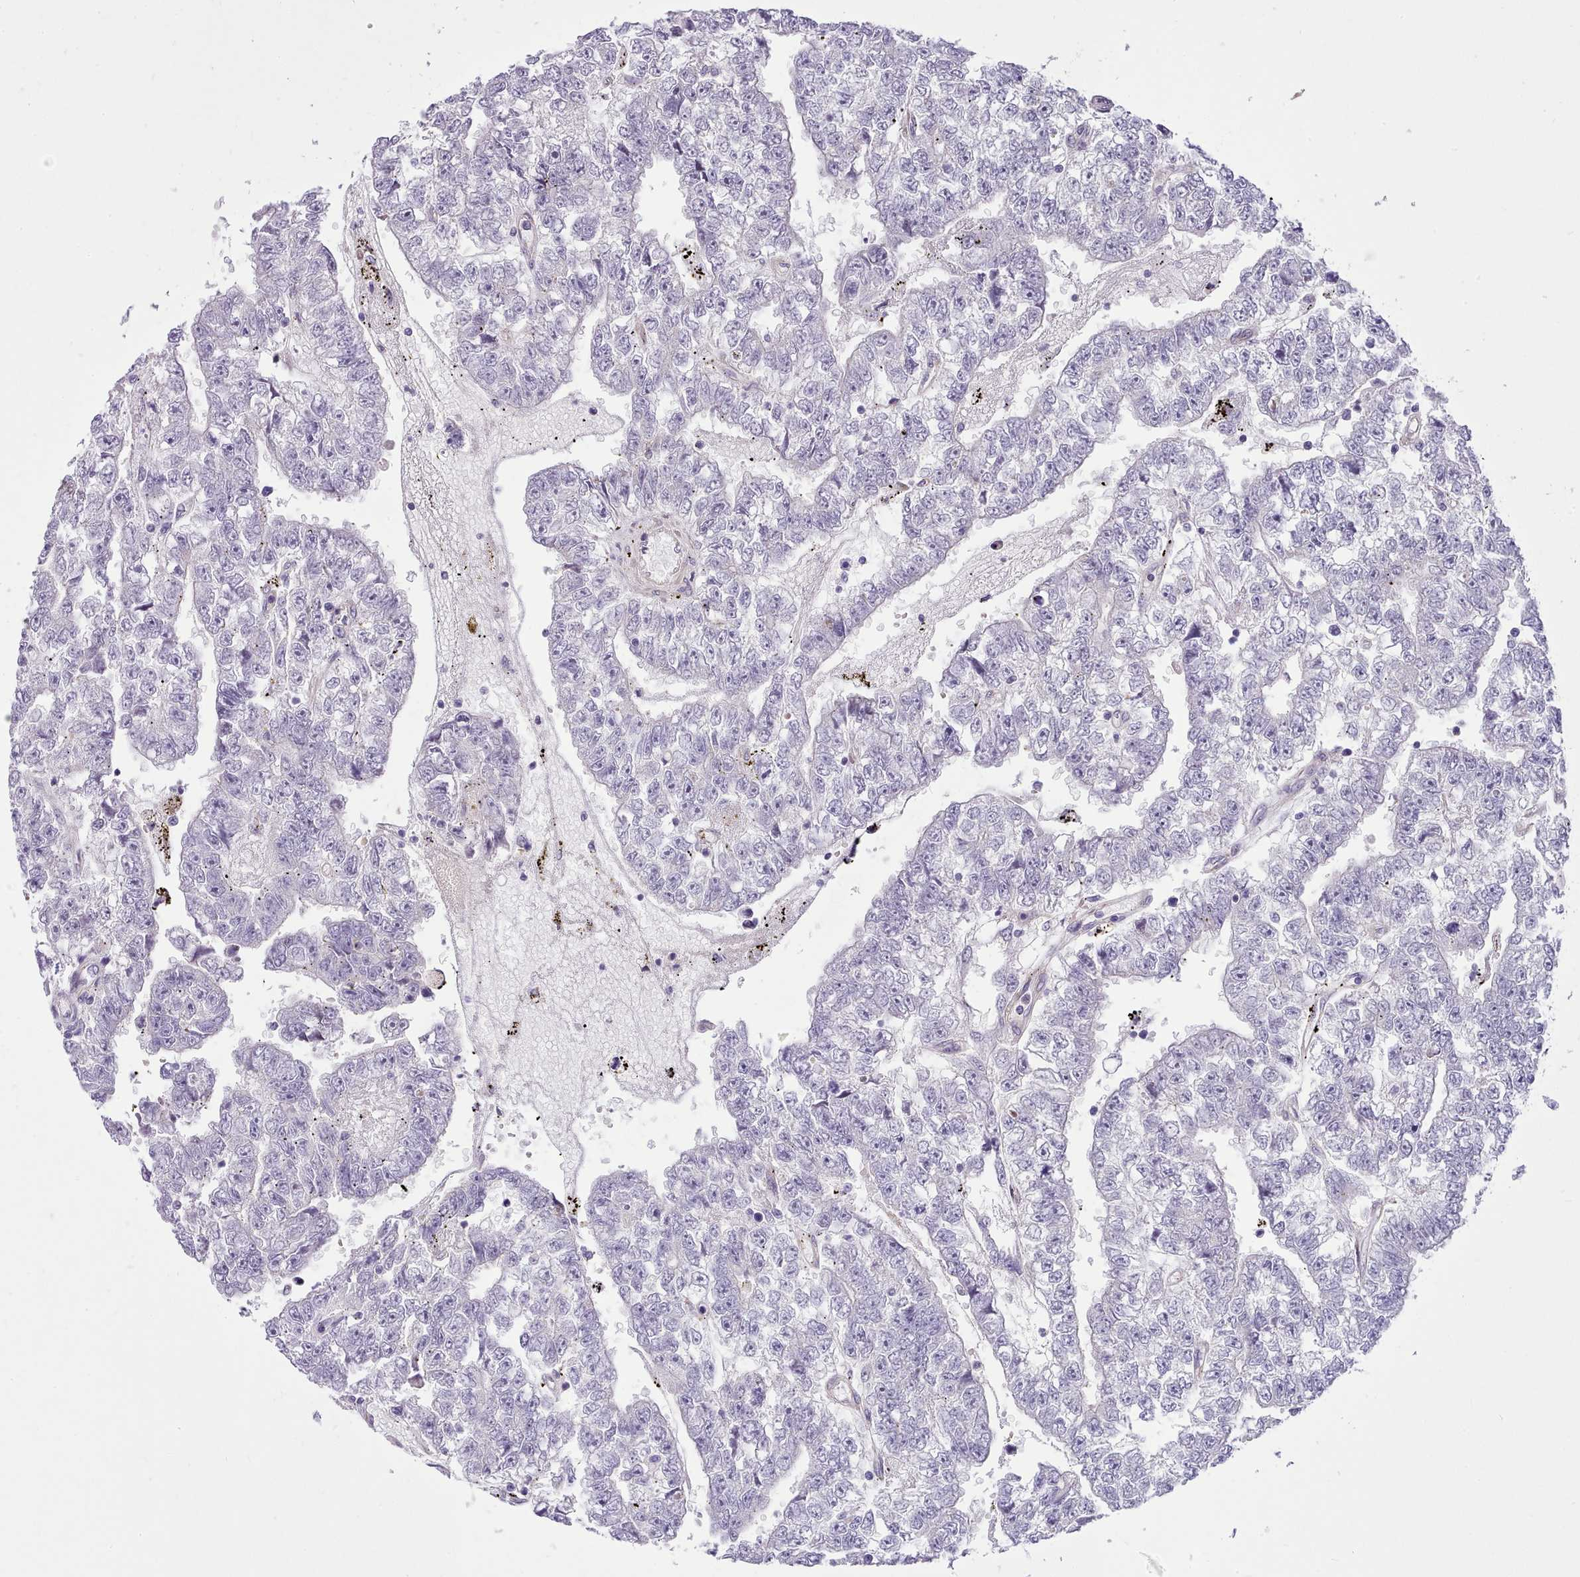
{"staining": {"intensity": "negative", "quantity": "none", "location": "none"}, "tissue": "testis cancer", "cell_type": "Tumor cells", "image_type": "cancer", "snomed": [{"axis": "morphology", "description": "Carcinoma, Embryonal, NOS"}, {"axis": "topography", "description": "Testis"}], "caption": "Tumor cells are negative for protein expression in human embryonal carcinoma (testis).", "gene": "HOXB7", "patient": {"sex": "male", "age": 25}}